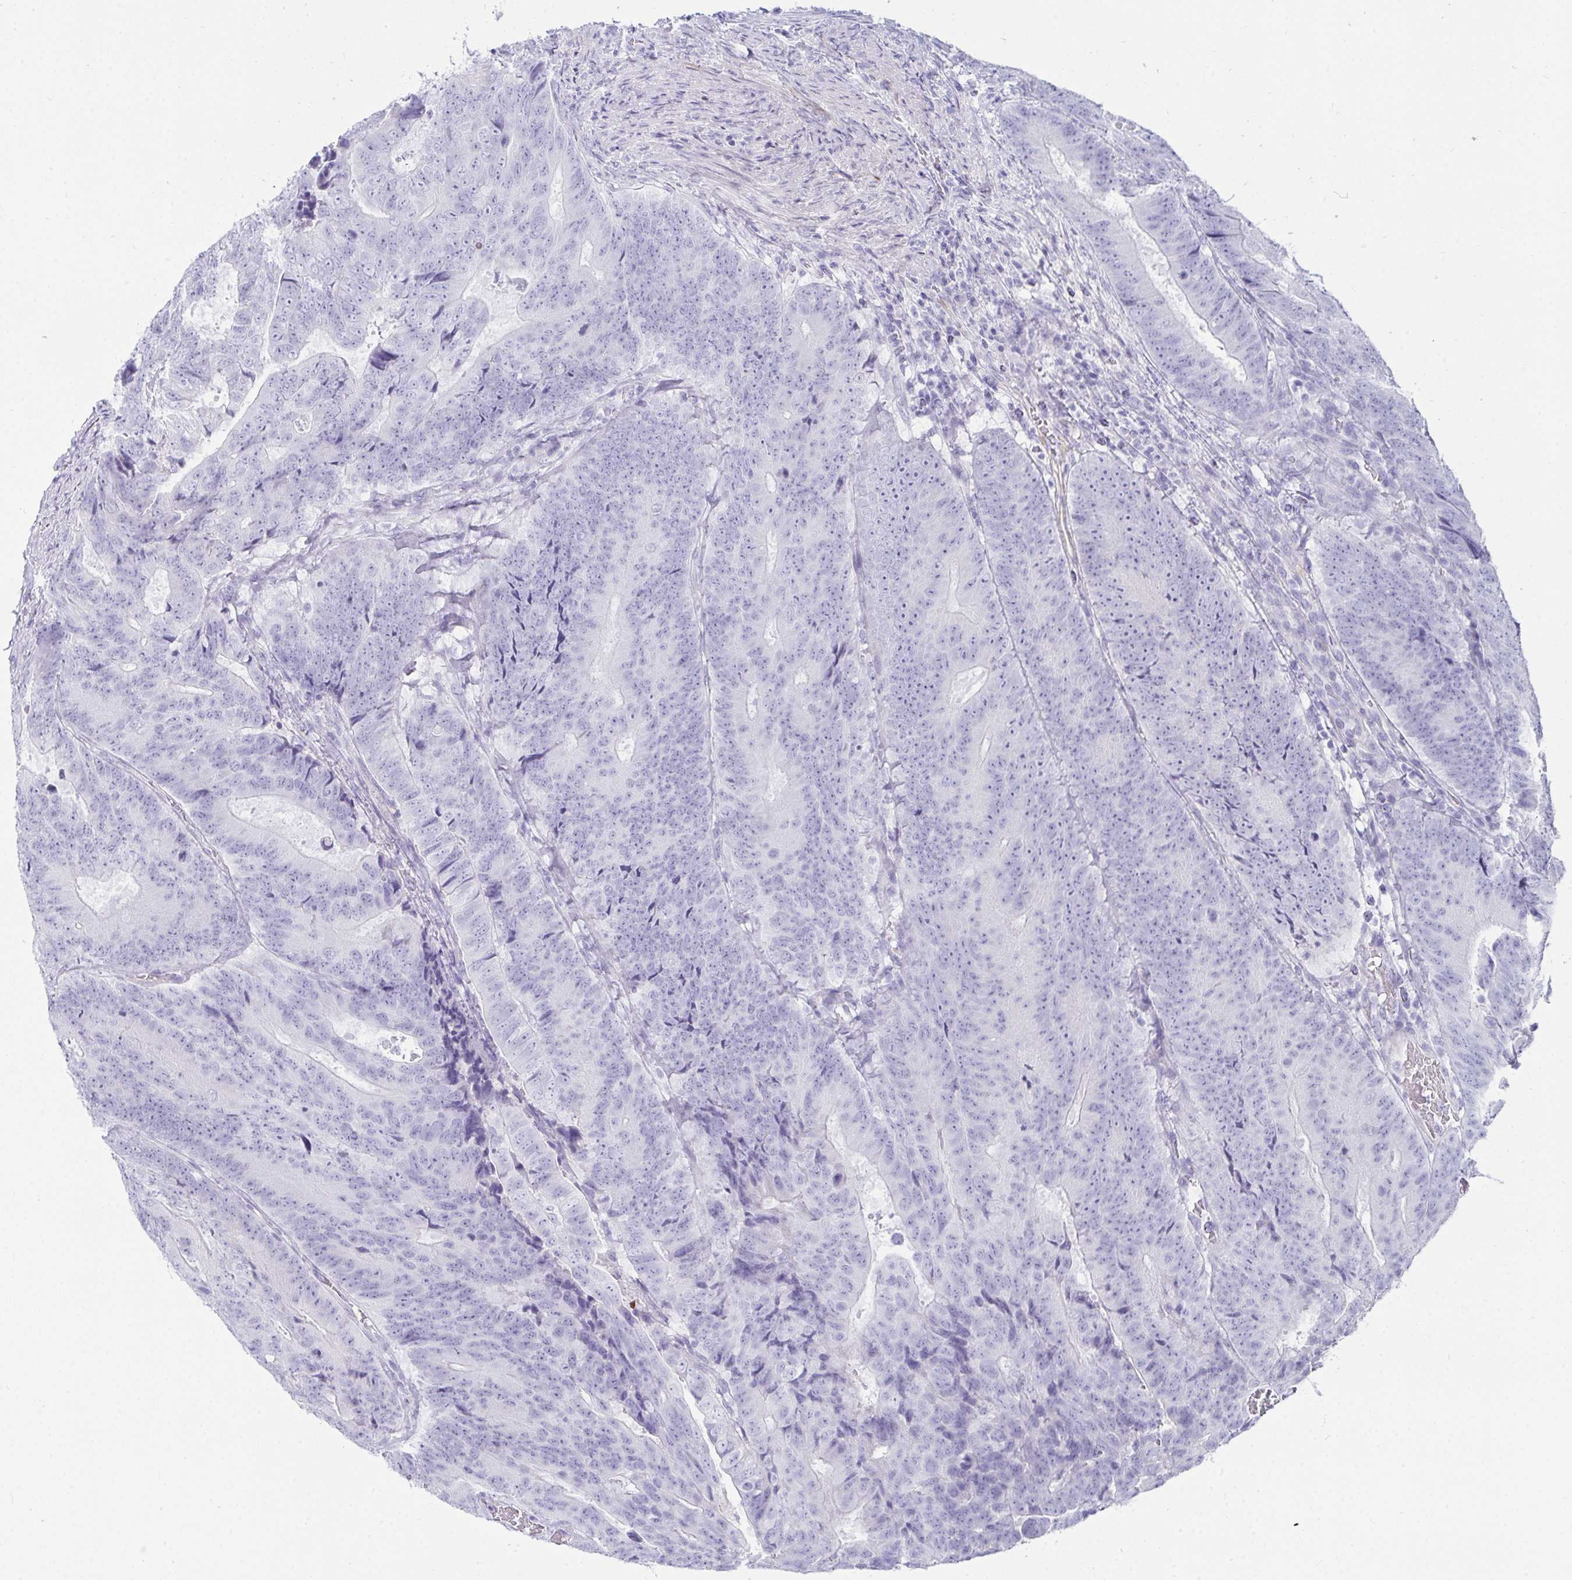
{"staining": {"intensity": "negative", "quantity": "none", "location": "none"}, "tissue": "colorectal cancer", "cell_type": "Tumor cells", "image_type": "cancer", "snomed": [{"axis": "morphology", "description": "Adenocarcinoma, NOS"}, {"axis": "topography", "description": "Colon"}], "caption": "DAB immunohistochemical staining of human colorectal adenocarcinoma reveals no significant staining in tumor cells. The staining was performed using DAB to visualize the protein expression in brown, while the nuclei were stained in blue with hematoxylin (Magnification: 20x).", "gene": "HSPB6", "patient": {"sex": "female", "age": 48}}